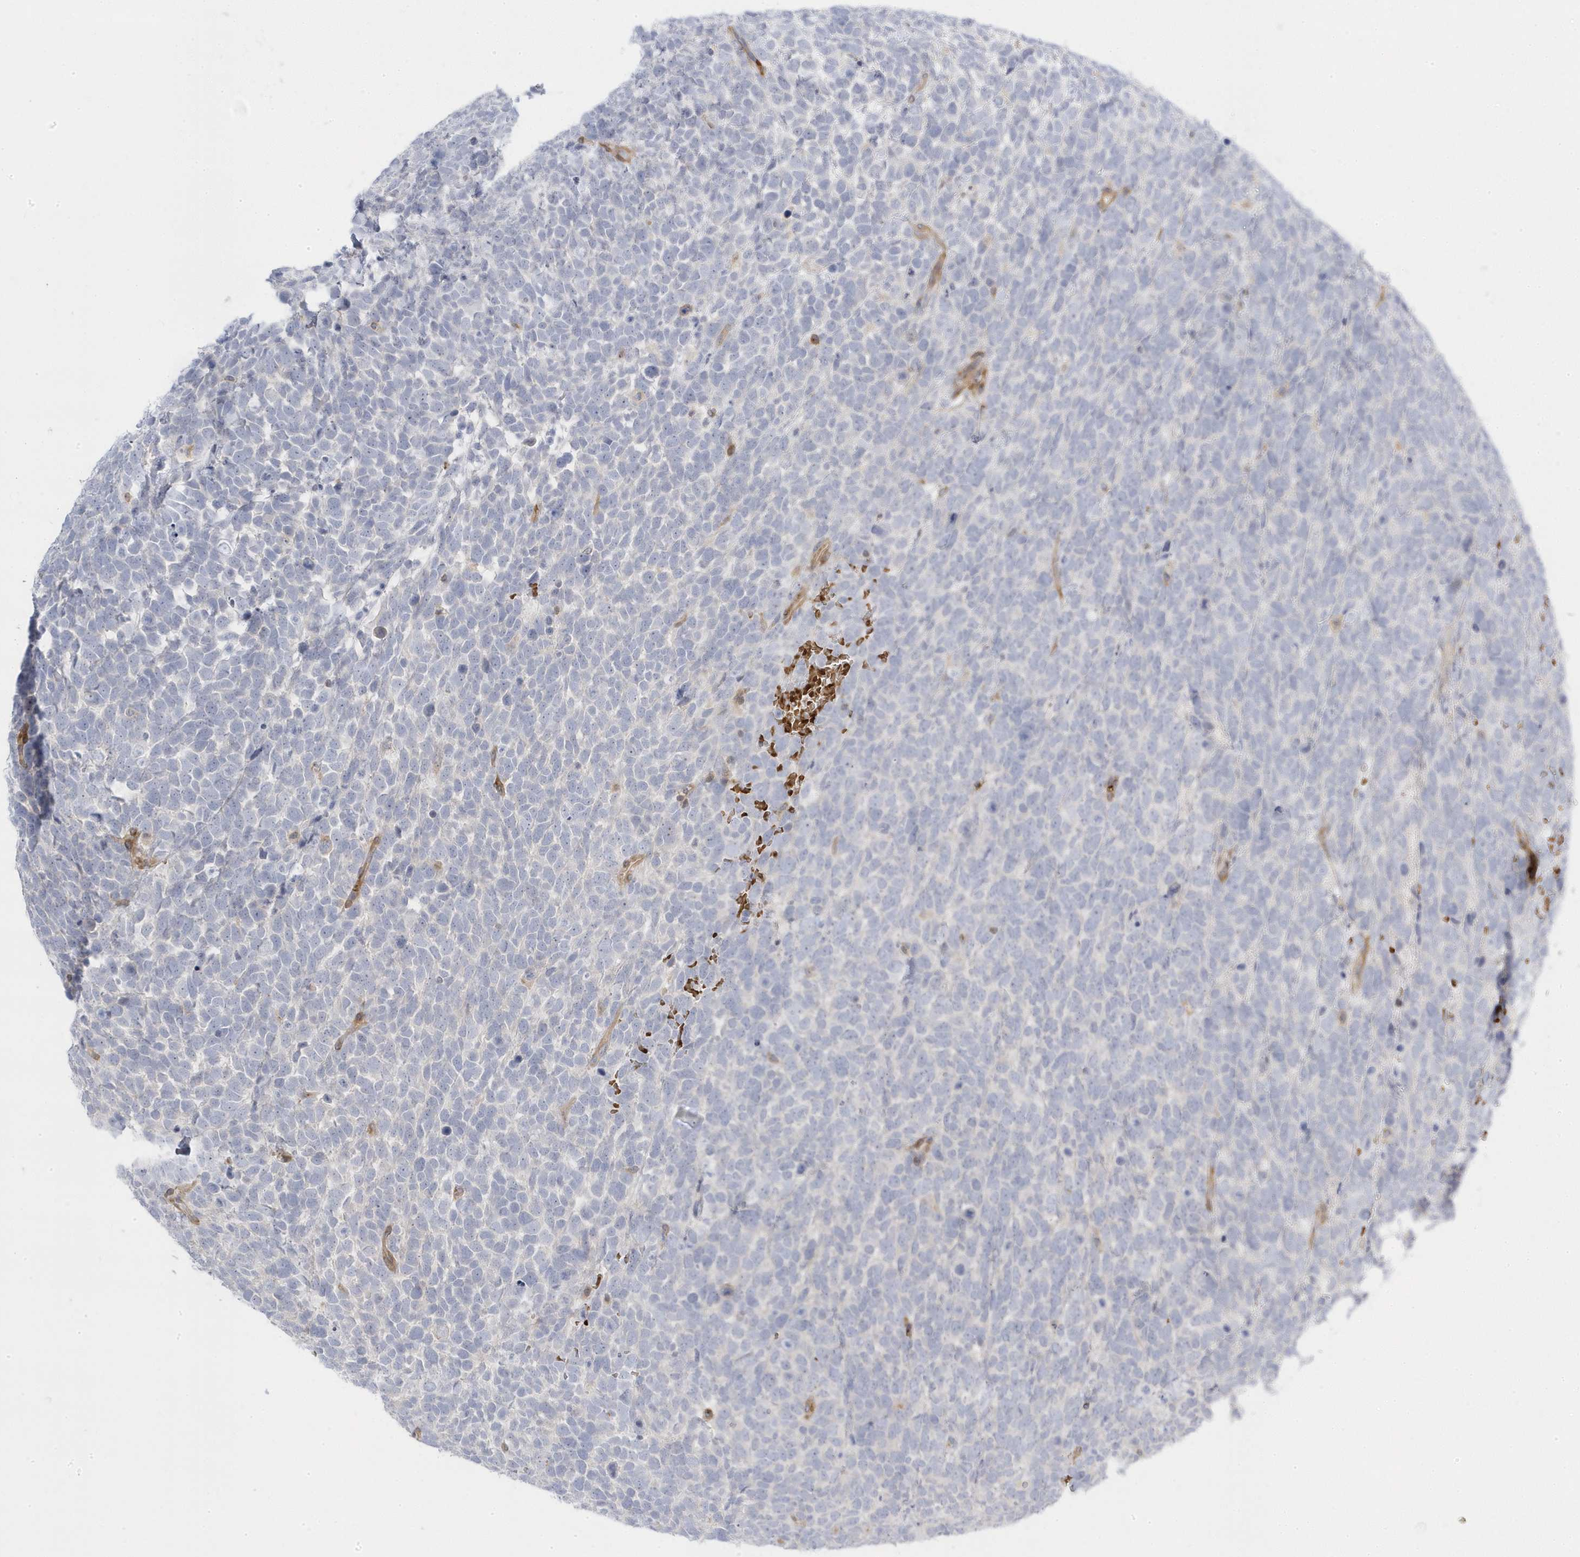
{"staining": {"intensity": "negative", "quantity": "none", "location": "none"}, "tissue": "urothelial cancer", "cell_type": "Tumor cells", "image_type": "cancer", "snomed": [{"axis": "morphology", "description": "Urothelial carcinoma, High grade"}, {"axis": "topography", "description": "Urinary bladder"}], "caption": "The immunohistochemistry (IHC) image has no significant expression in tumor cells of urothelial cancer tissue.", "gene": "MAP7D3", "patient": {"sex": "female", "age": 82}}